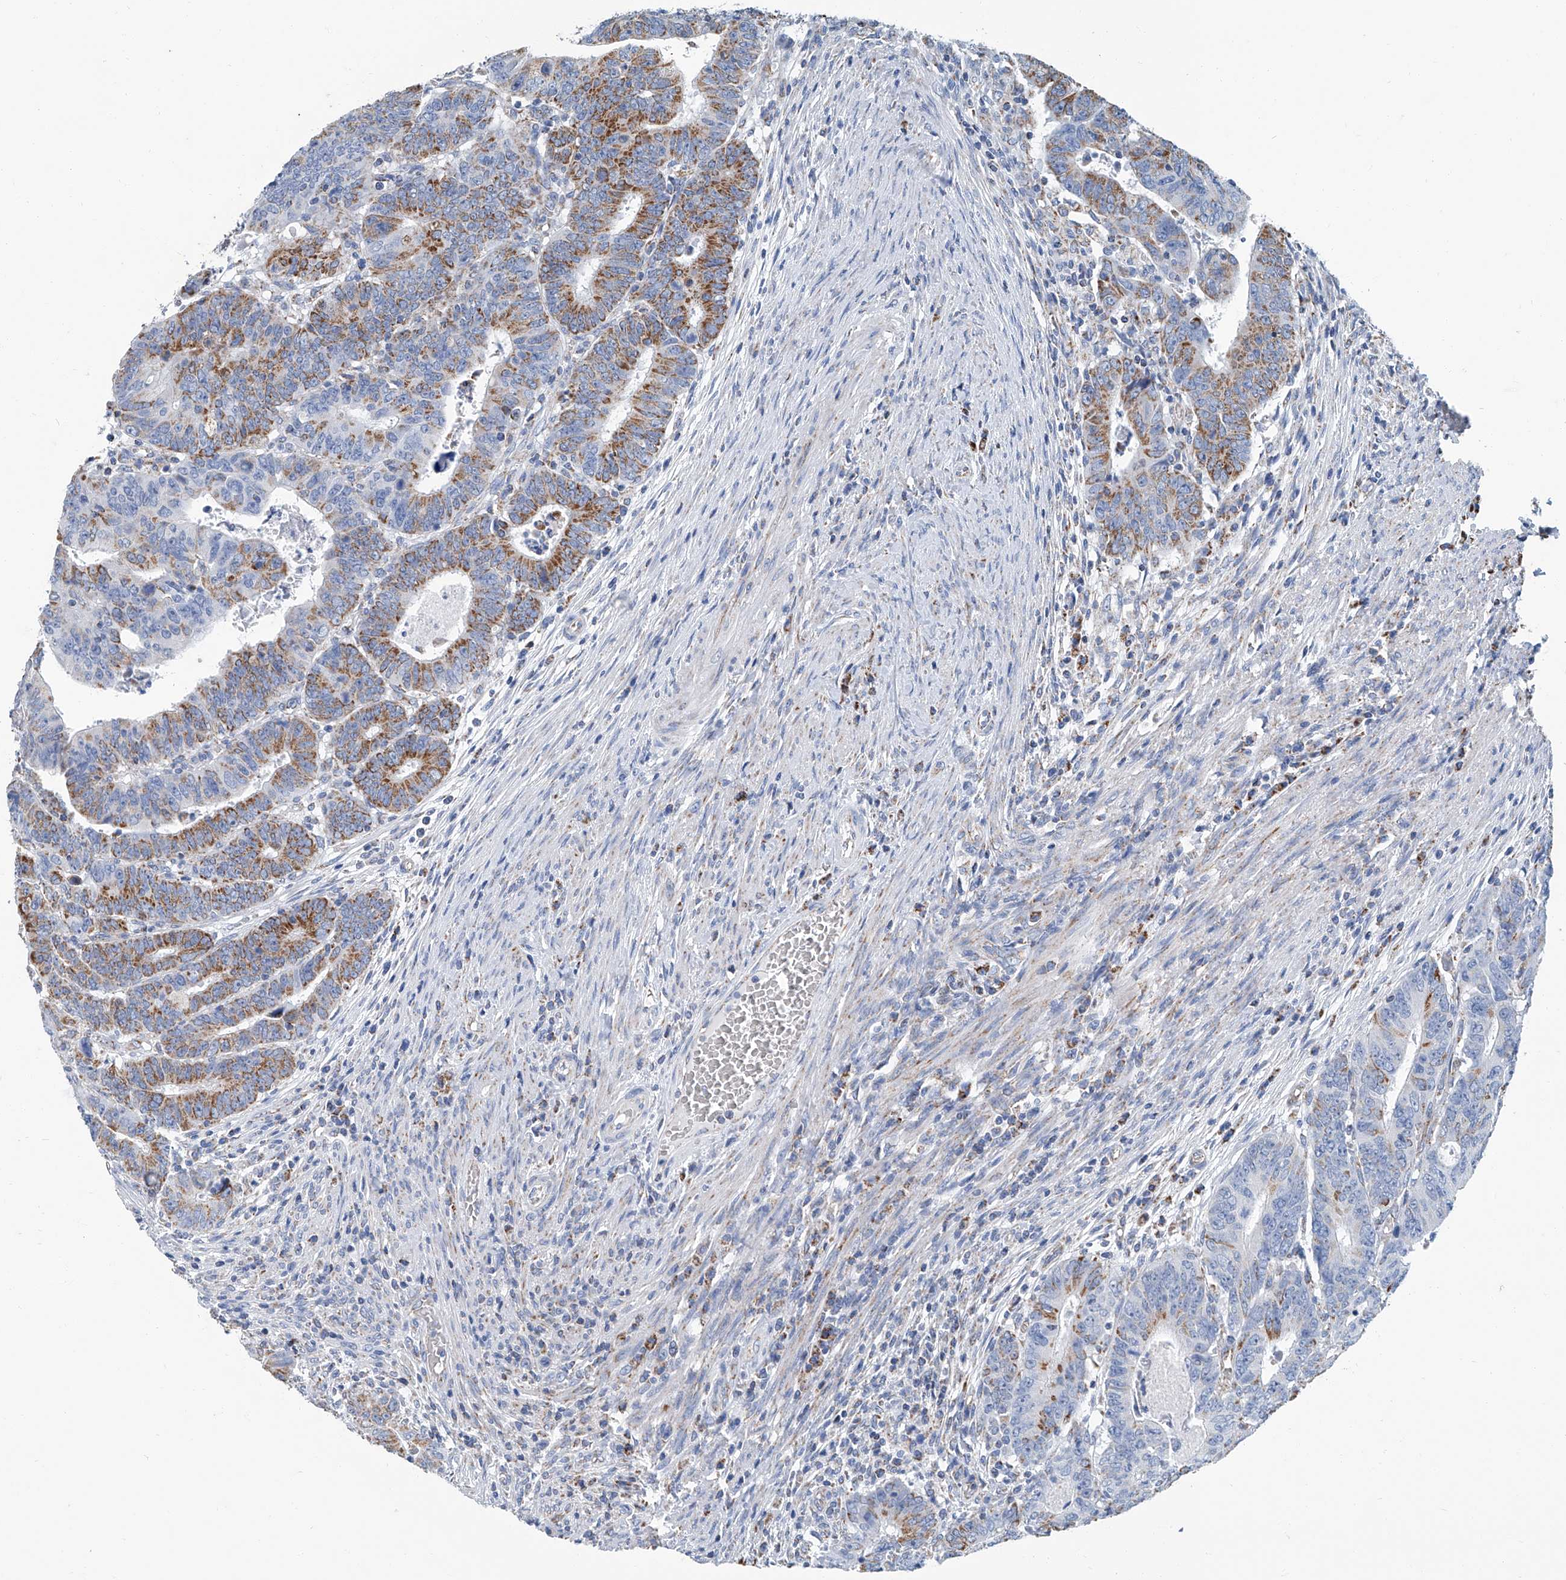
{"staining": {"intensity": "moderate", "quantity": "25%-75%", "location": "cytoplasmic/membranous"}, "tissue": "colorectal cancer", "cell_type": "Tumor cells", "image_type": "cancer", "snomed": [{"axis": "morphology", "description": "Normal tissue, NOS"}, {"axis": "morphology", "description": "Adenocarcinoma, NOS"}, {"axis": "topography", "description": "Rectum"}], "caption": "Immunohistochemistry image of neoplastic tissue: human colorectal adenocarcinoma stained using immunohistochemistry (IHC) demonstrates medium levels of moderate protein expression localized specifically in the cytoplasmic/membranous of tumor cells, appearing as a cytoplasmic/membranous brown color.", "gene": "MT-ND1", "patient": {"sex": "female", "age": 65}}